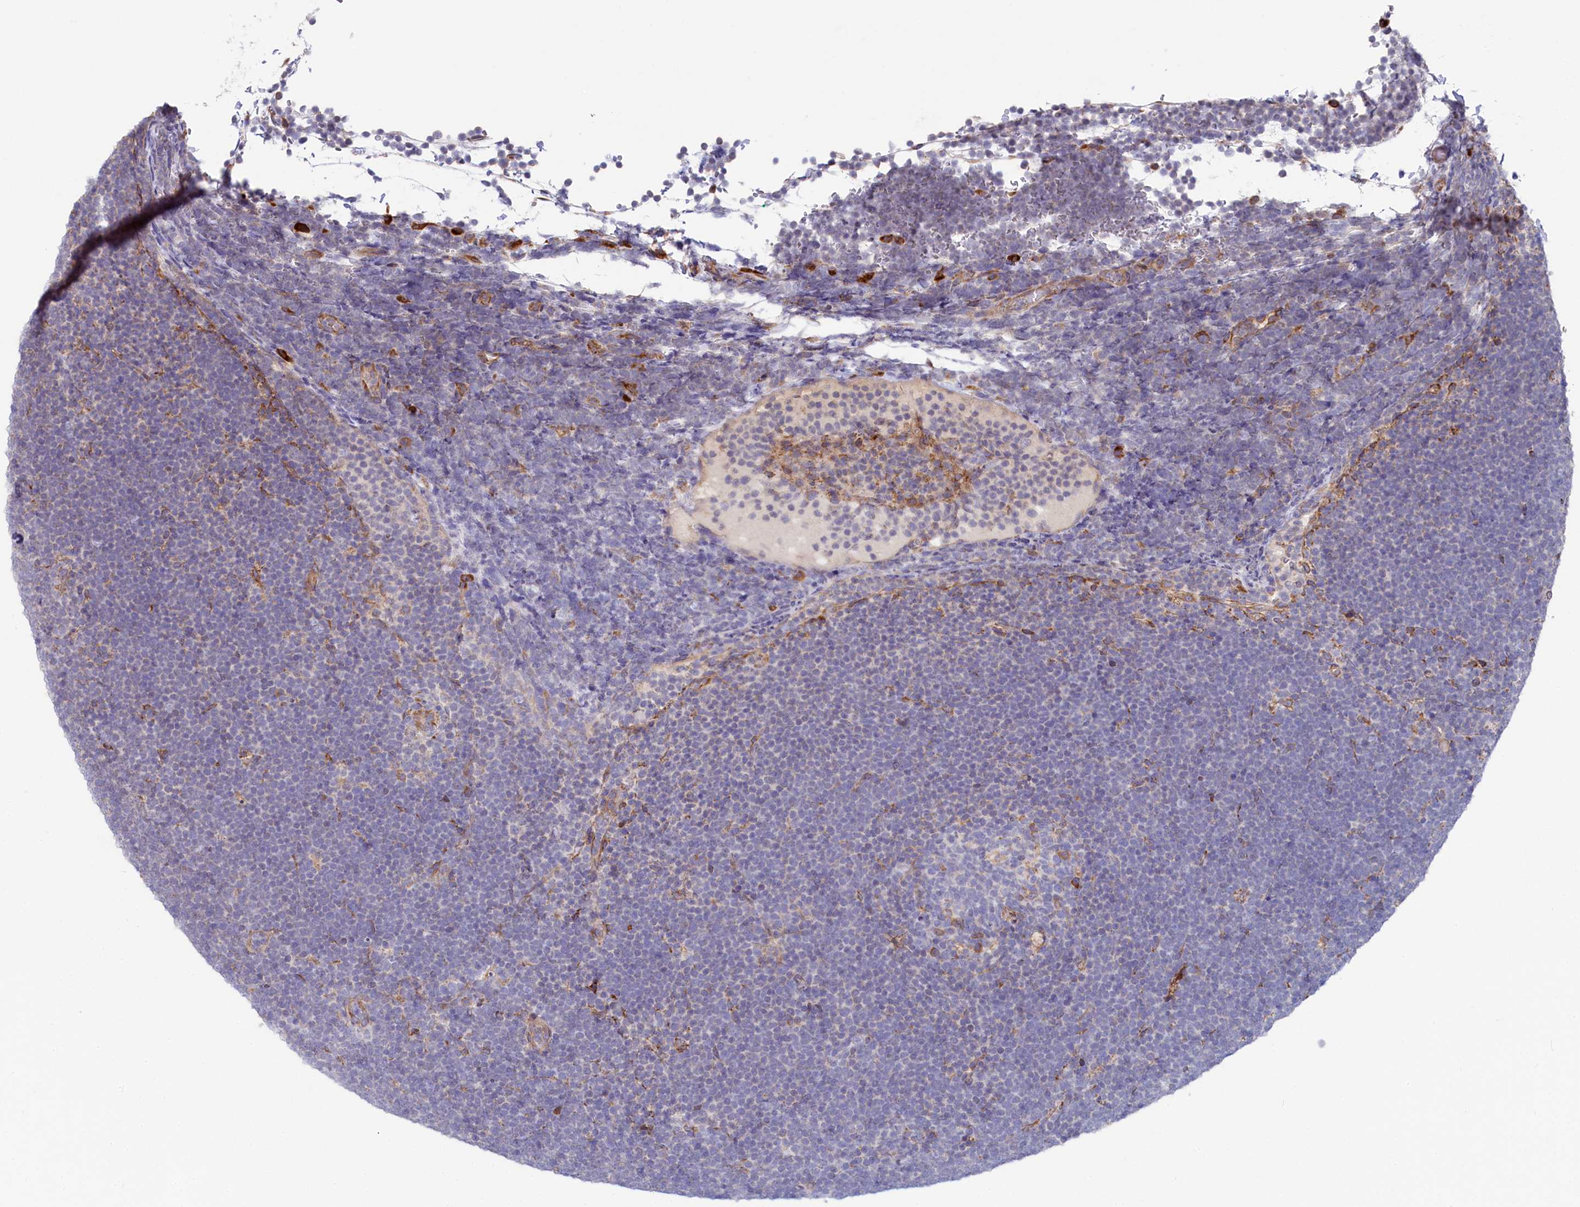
{"staining": {"intensity": "negative", "quantity": "none", "location": "none"}, "tissue": "lymphoma", "cell_type": "Tumor cells", "image_type": "cancer", "snomed": [{"axis": "morphology", "description": "Malignant lymphoma, non-Hodgkin's type, High grade"}, {"axis": "topography", "description": "Lymph node"}], "caption": "Malignant lymphoma, non-Hodgkin's type (high-grade) was stained to show a protein in brown. There is no significant staining in tumor cells.", "gene": "CHID1", "patient": {"sex": "male", "age": 13}}